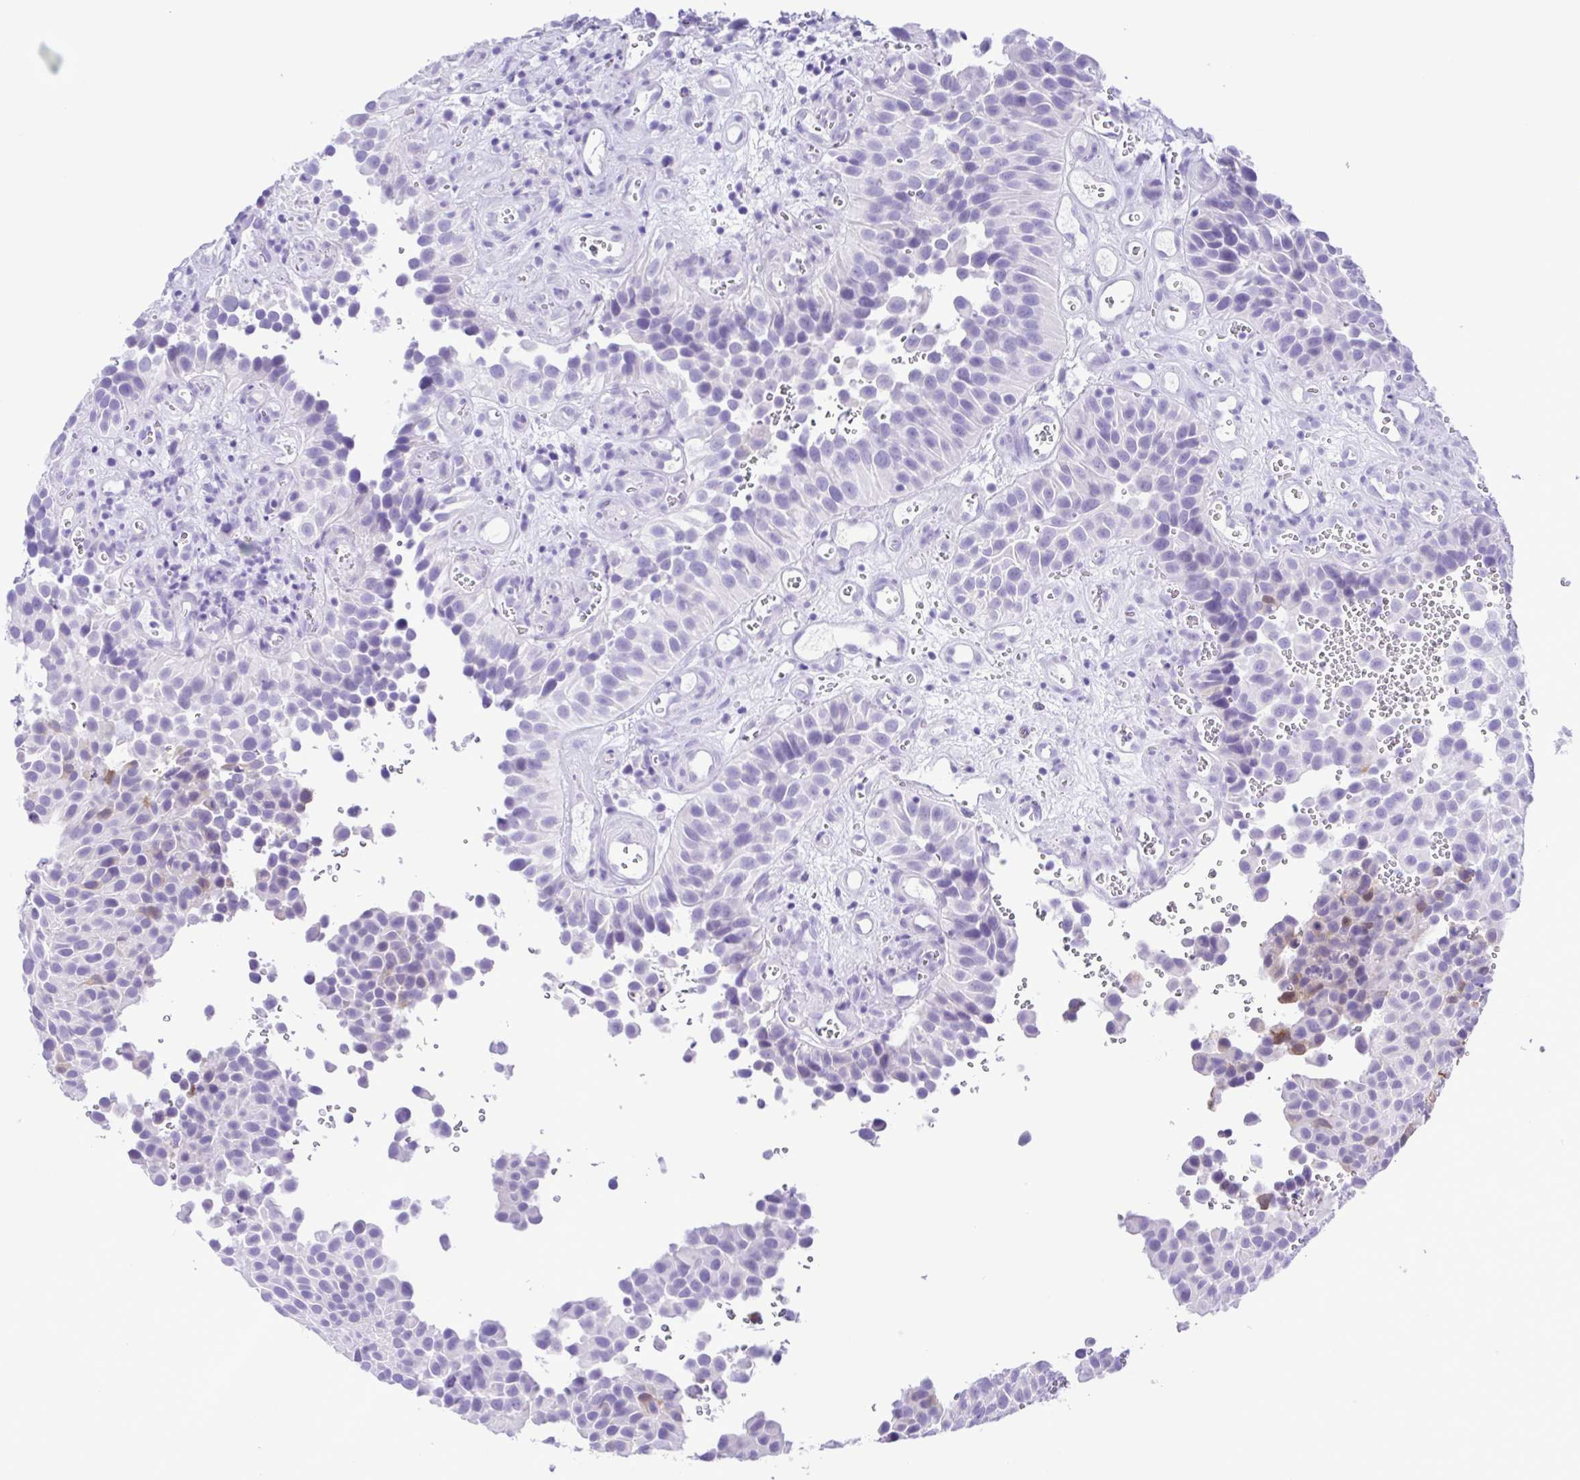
{"staining": {"intensity": "negative", "quantity": "none", "location": "none"}, "tissue": "urothelial cancer", "cell_type": "Tumor cells", "image_type": "cancer", "snomed": [{"axis": "morphology", "description": "Urothelial carcinoma, Low grade"}, {"axis": "topography", "description": "Urinary bladder"}], "caption": "High magnification brightfield microscopy of low-grade urothelial carcinoma stained with DAB (3,3'-diaminobenzidine) (brown) and counterstained with hematoxylin (blue): tumor cells show no significant expression.", "gene": "CASP14", "patient": {"sex": "male", "age": 76}}